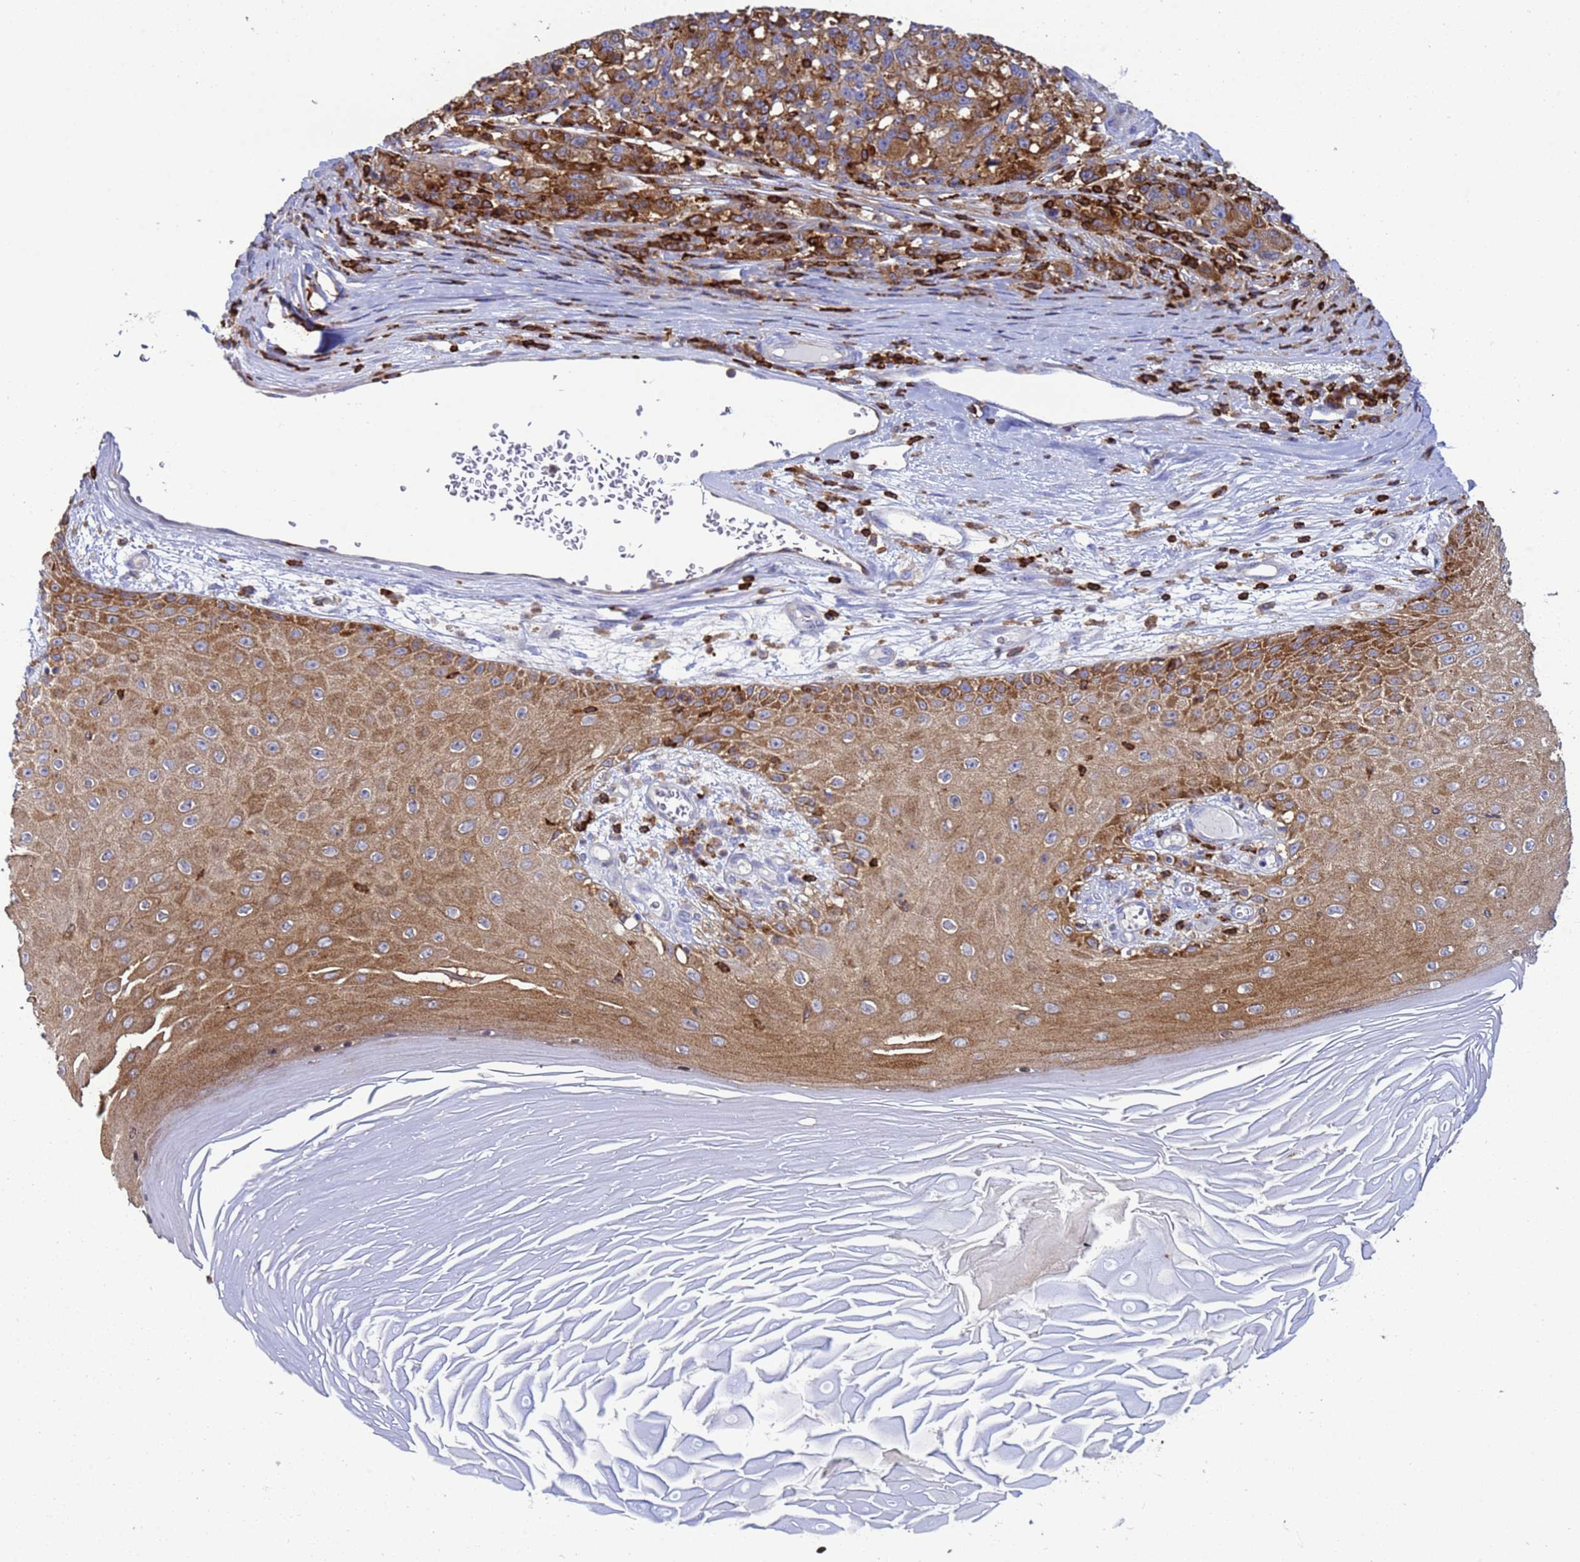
{"staining": {"intensity": "moderate", "quantity": ">75%", "location": "cytoplasmic/membranous"}, "tissue": "melanoma", "cell_type": "Tumor cells", "image_type": "cancer", "snomed": [{"axis": "morphology", "description": "Malignant melanoma, NOS"}, {"axis": "topography", "description": "Skin"}], "caption": "Moderate cytoplasmic/membranous expression is appreciated in about >75% of tumor cells in melanoma.", "gene": "EZR", "patient": {"sex": "male", "age": 53}}